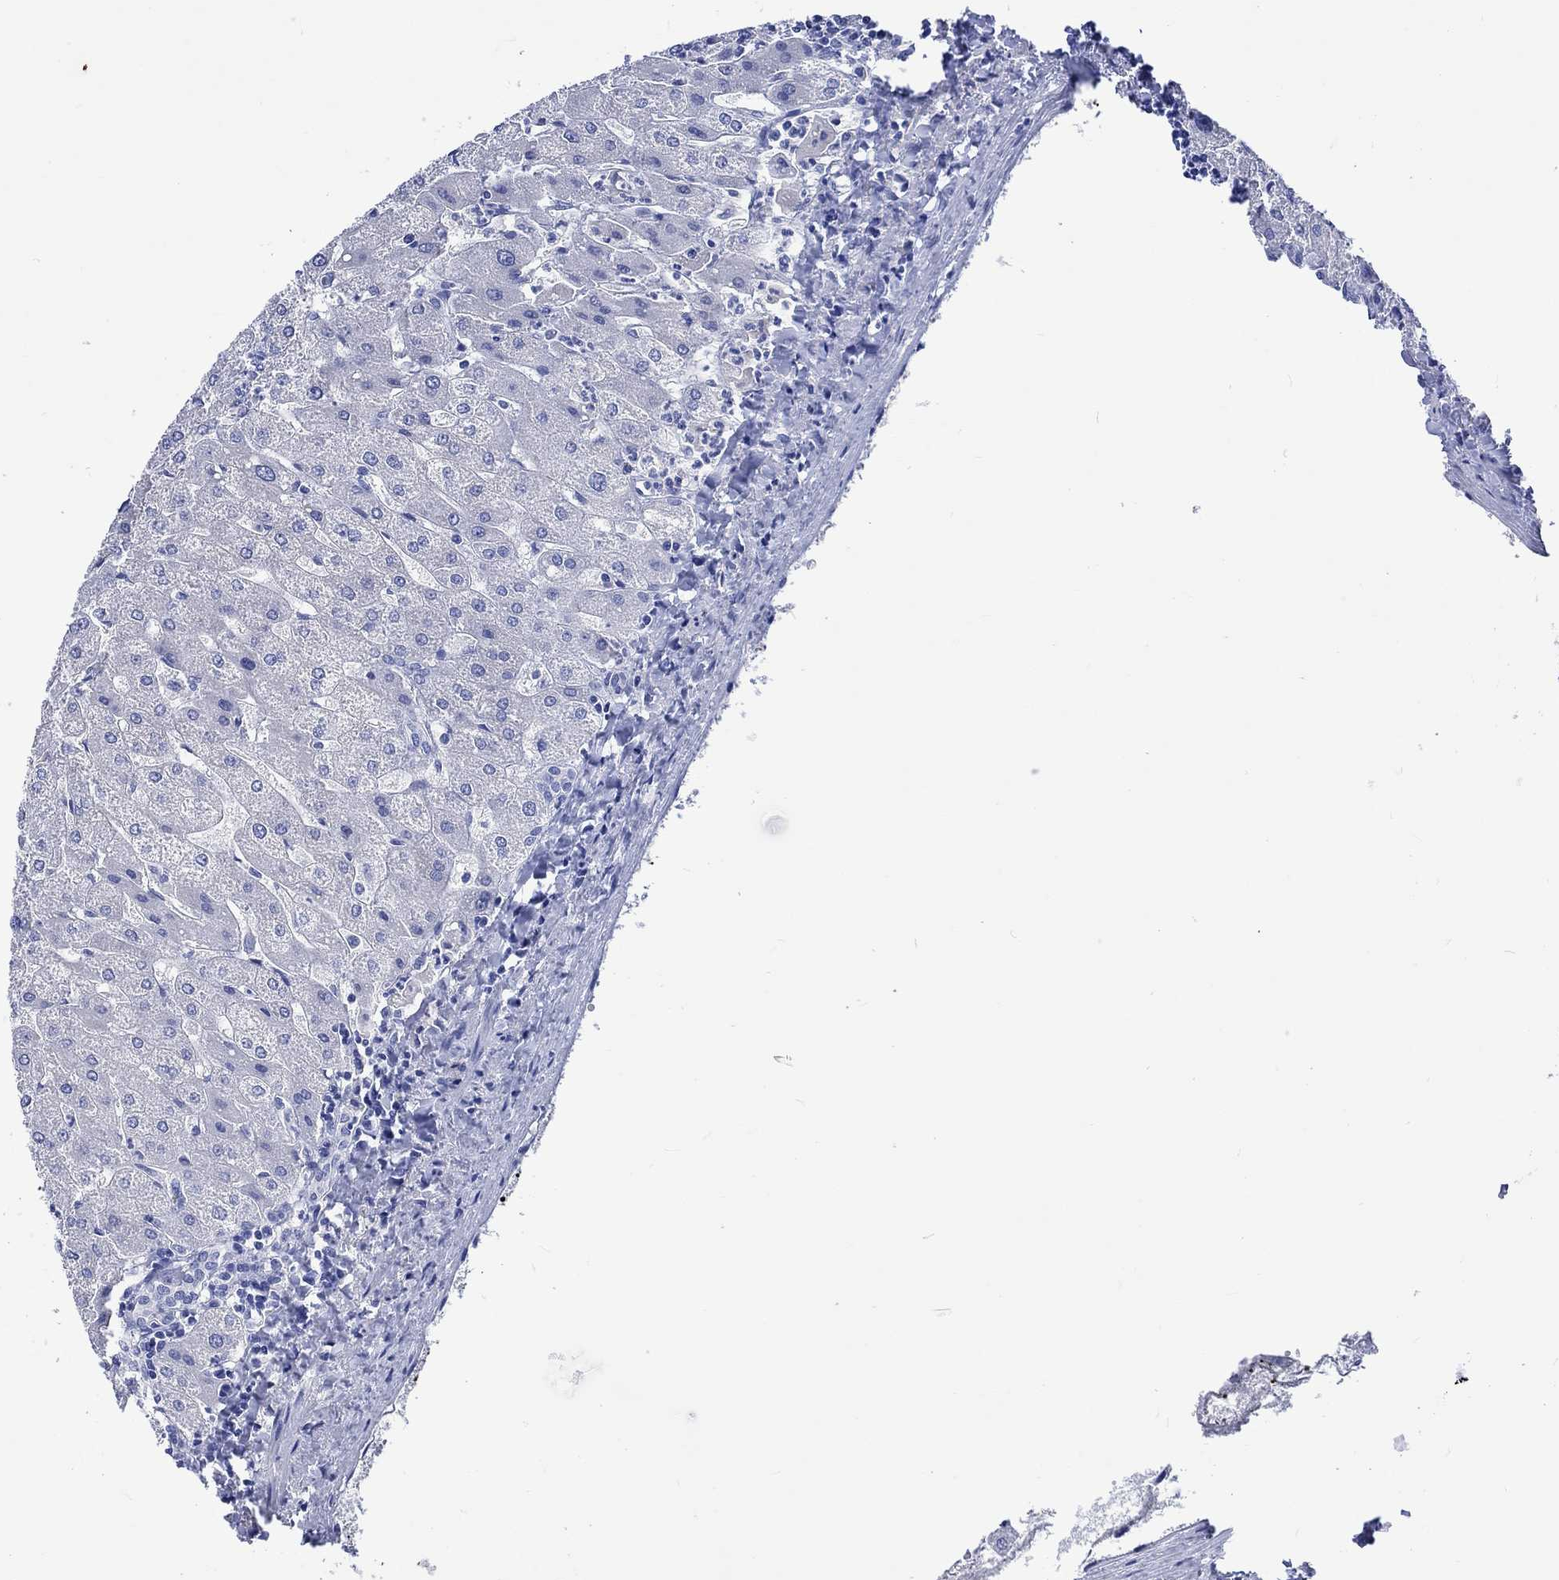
{"staining": {"intensity": "negative", "quantity": "none", "location": "none"}, "tissue": "liver", "cell_type": "Cholangiocytes", "image_type": "normal", "snomed": [{"axis": "morphology", "description": "Normal tissue, NOS"}, {"axis": "topography", "description": "Liver"}], "caption": "Liver stained for a protein using immunohistochemistry (IHC) demonstrates no staining cholangiocytes.", "gene": "KLHL33", "patient": {"sex": "male", "age": 67}}